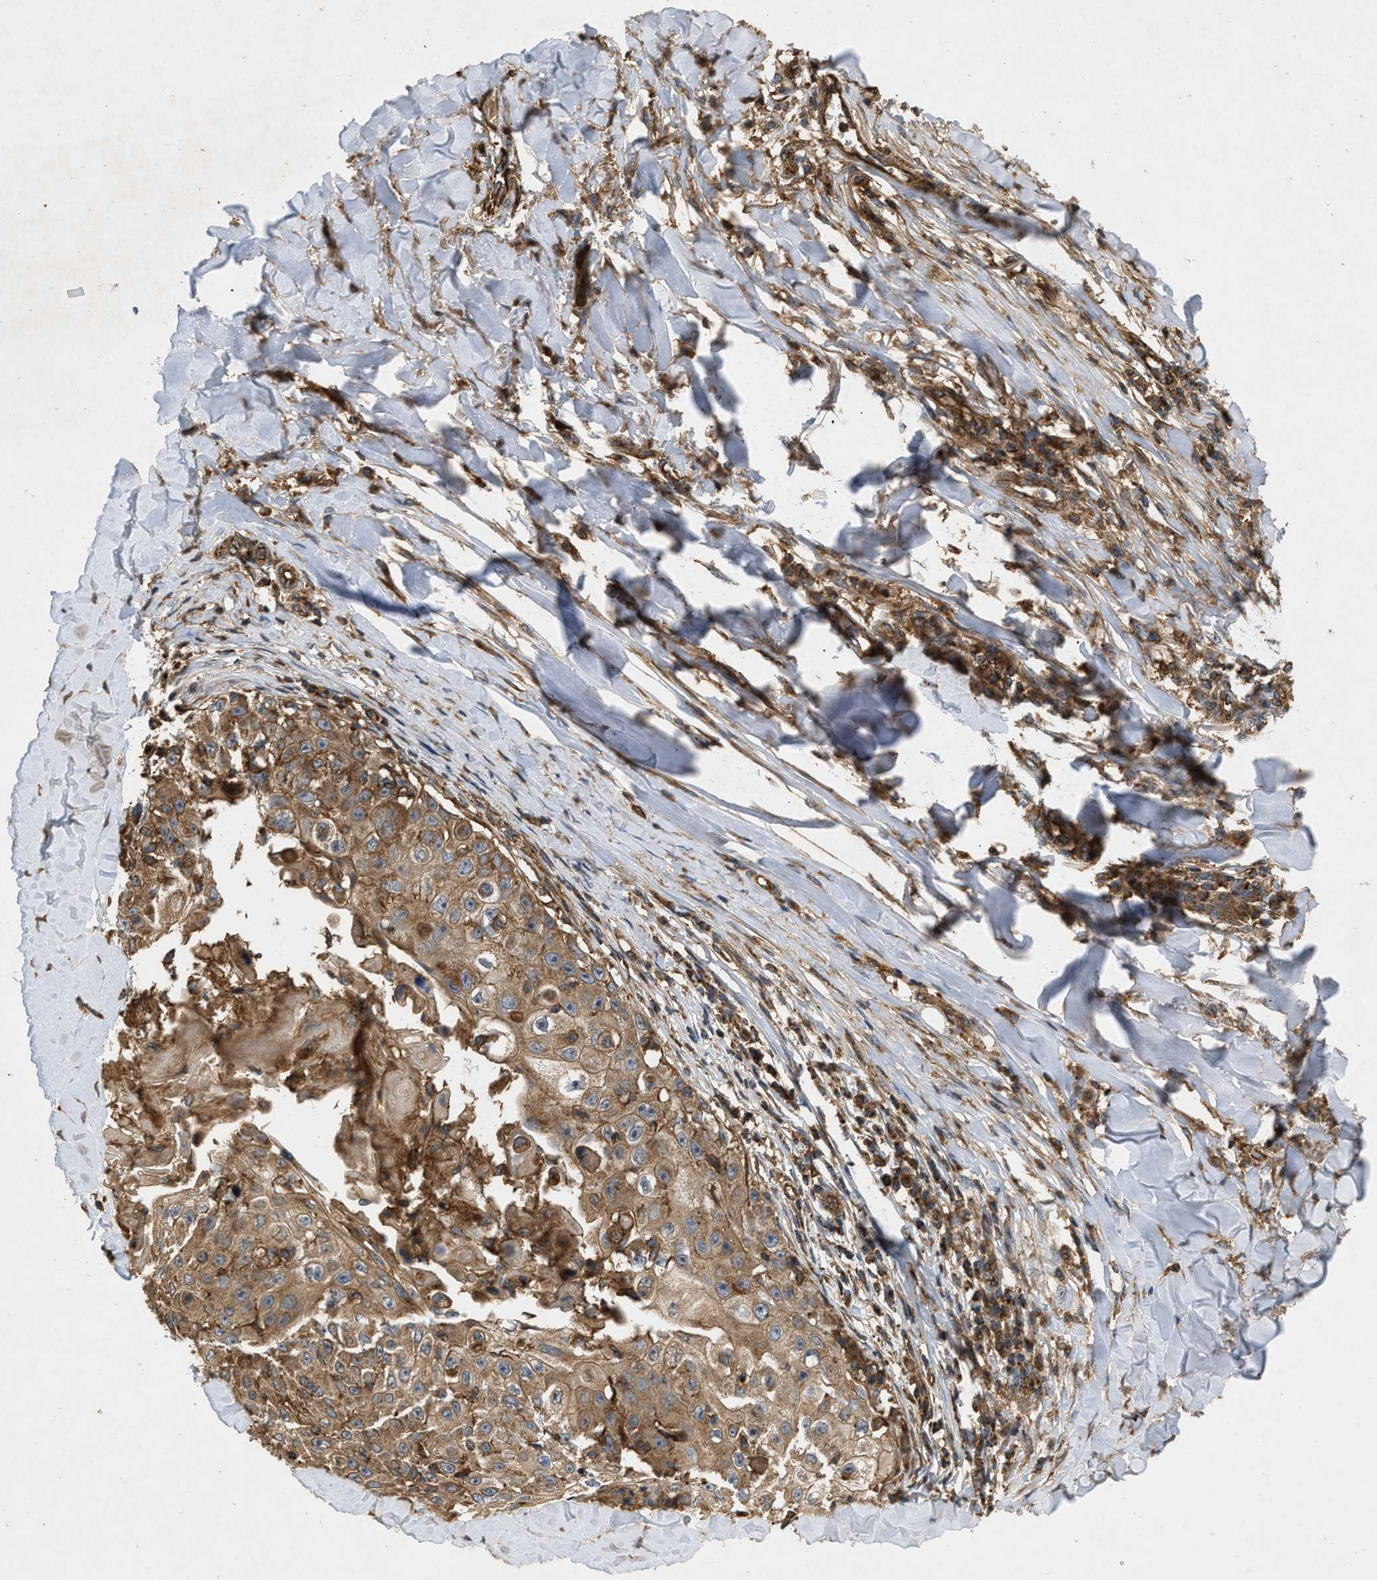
{"staining": {"intensity": "moderate", "quantity": ">75%", "location": "cytoplasmic/membranous"}, "tissue": "skin cancer", "cell_type": "Tumor cells", "image_type": "cancer", "snomed": [{"axis": "morphology", "description": "Squamous cell carcinoma, NOS"}, {"axis": "topography", "description": "Skin"}], "caption": "About >75% of tumor cells in skin squamous cell carcinoma reveal moderate cytoplasmic/membranous protein positivity as visualized by brown immunohistochemical staining.", "gene": "GNB4", "patient": {"sex": "male", "age": 86}}